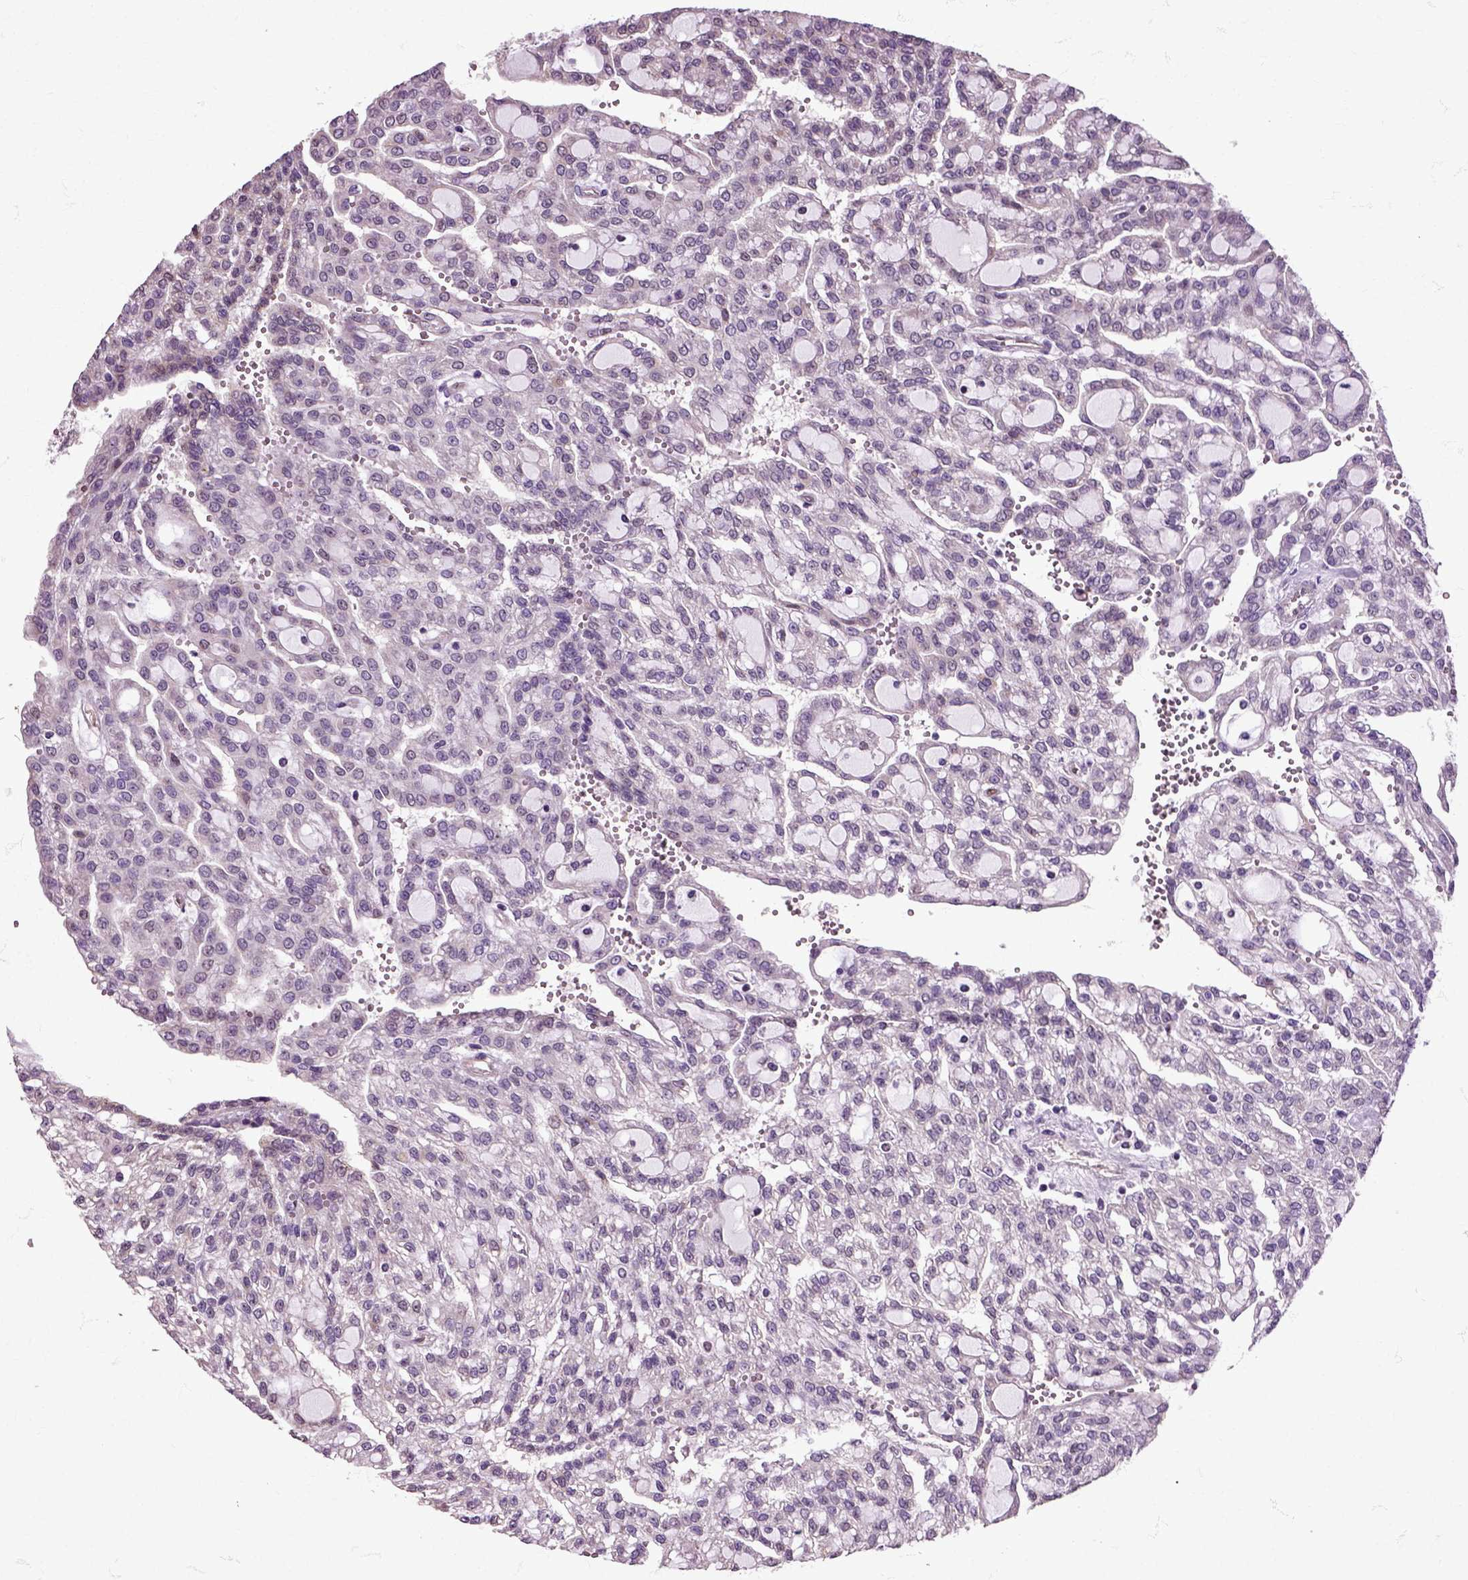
{"staining": {"intensity": "negative", "quantity": "none", "location": "none"}, "tissue": "renal cancer", "cell_type": "Tumor cells", "image_type": "cancer", "snomed": [{"axis": "morphology", "description": "Adenocarcinoma, NOS"}, {"axis": "topography", "description": "Kidney"}], "caption": "Tumor cells show no significant expression in renal cancer (adenocarcinoma). (Brightfield microscopy of DAB (3,3'-diaminobenzidine) immunohistochemistry at high magnification).", "gene": "HSPA2", "patient": {"sex": "male", "age": 63}}